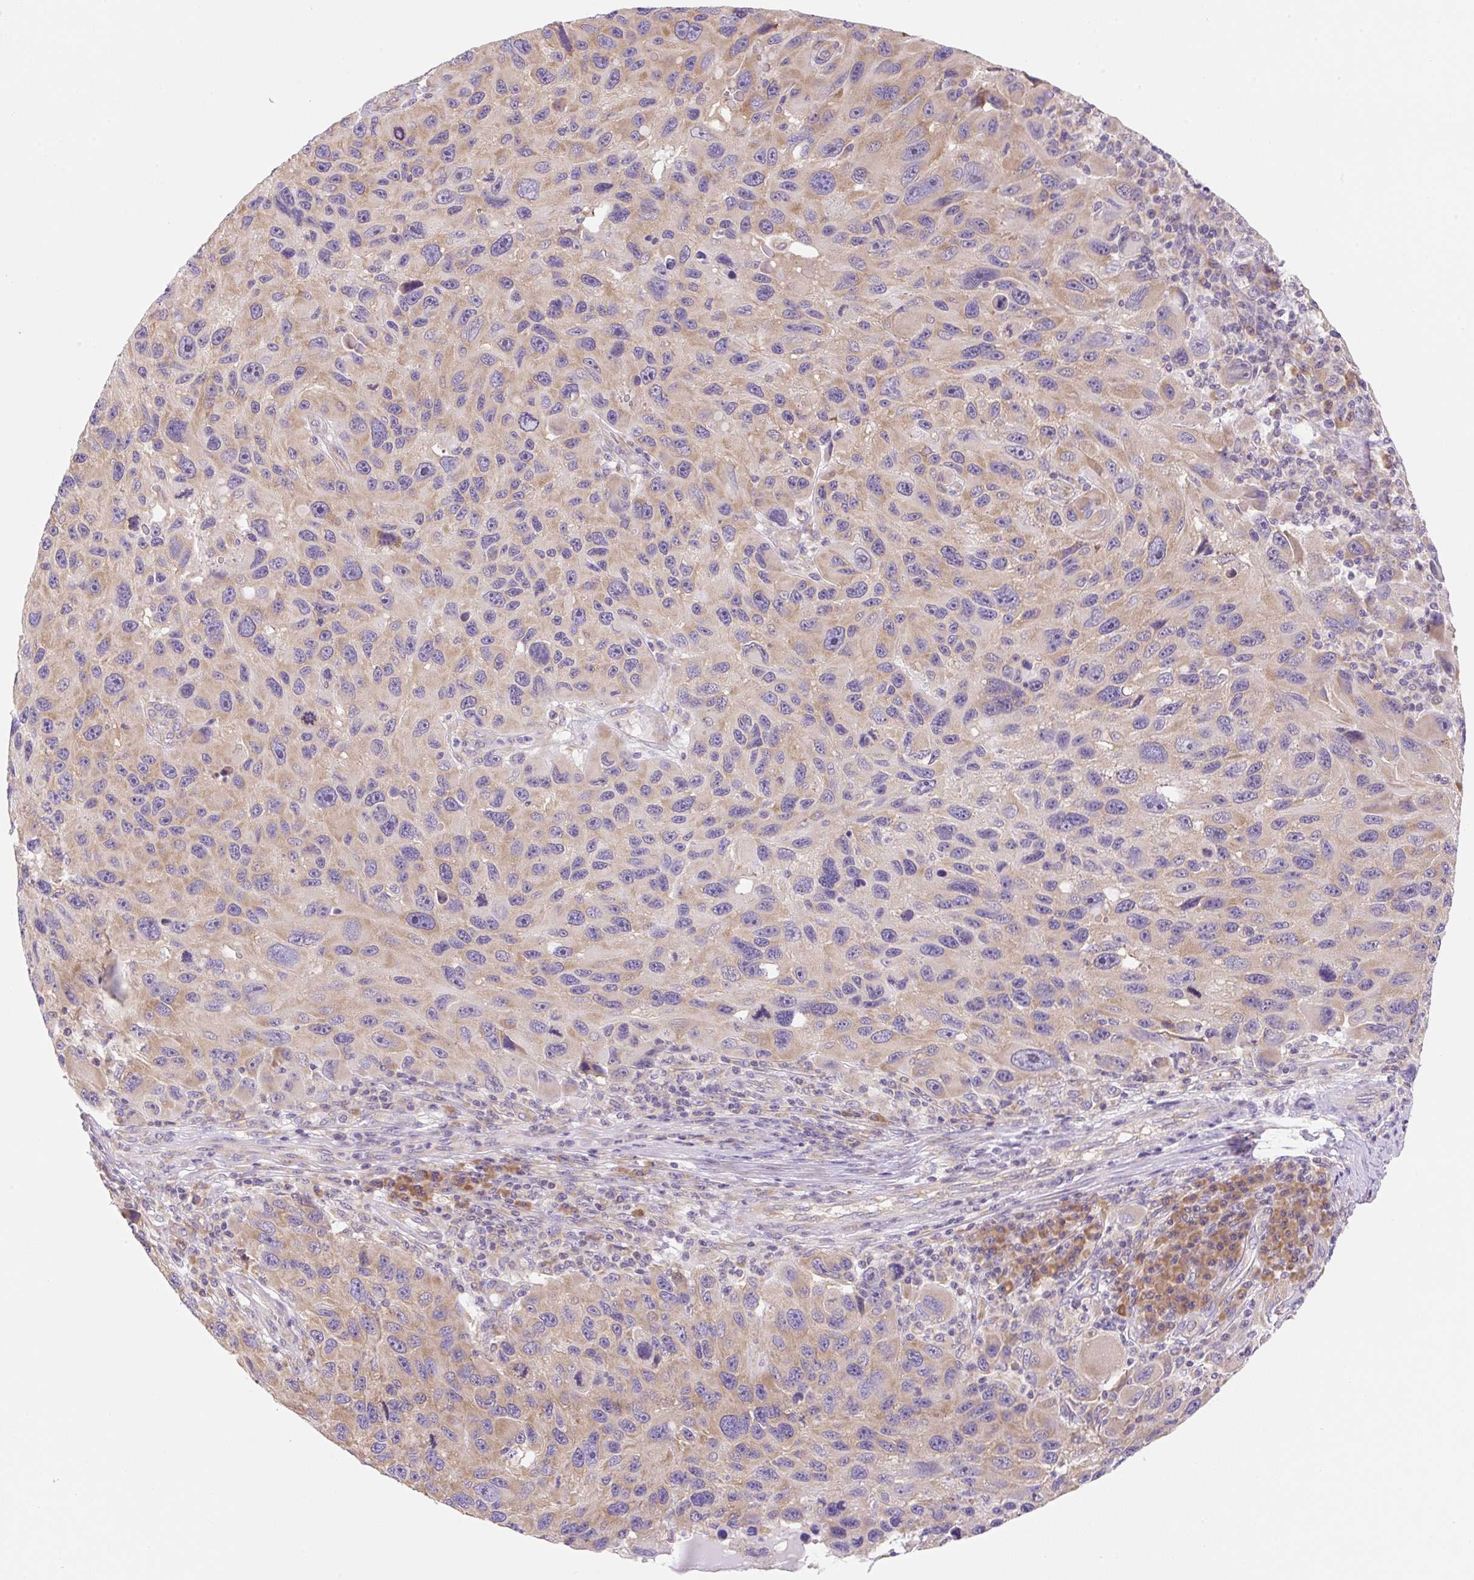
{"staining": {"intensity": "moderate", "quantity": ">75%", "location": "cytoplasmic/membranous"}, "tissue": "melanoma", "cell_type": "Tumor cells", "image_type": "cancer", "snomed": [{"axis": "morphology", "description": "Malignant melanoma, NOS"}, {"axis": "topography", "description": "Skin"}], "caption": "Immunohistochemical staining of human melanoma shows medium levels of moderate cytoplasmic/membranous protein staining in about >75% of tumor cells.", "gene": "RPL18A", "patient": {"sex": "male", "age": 53}}